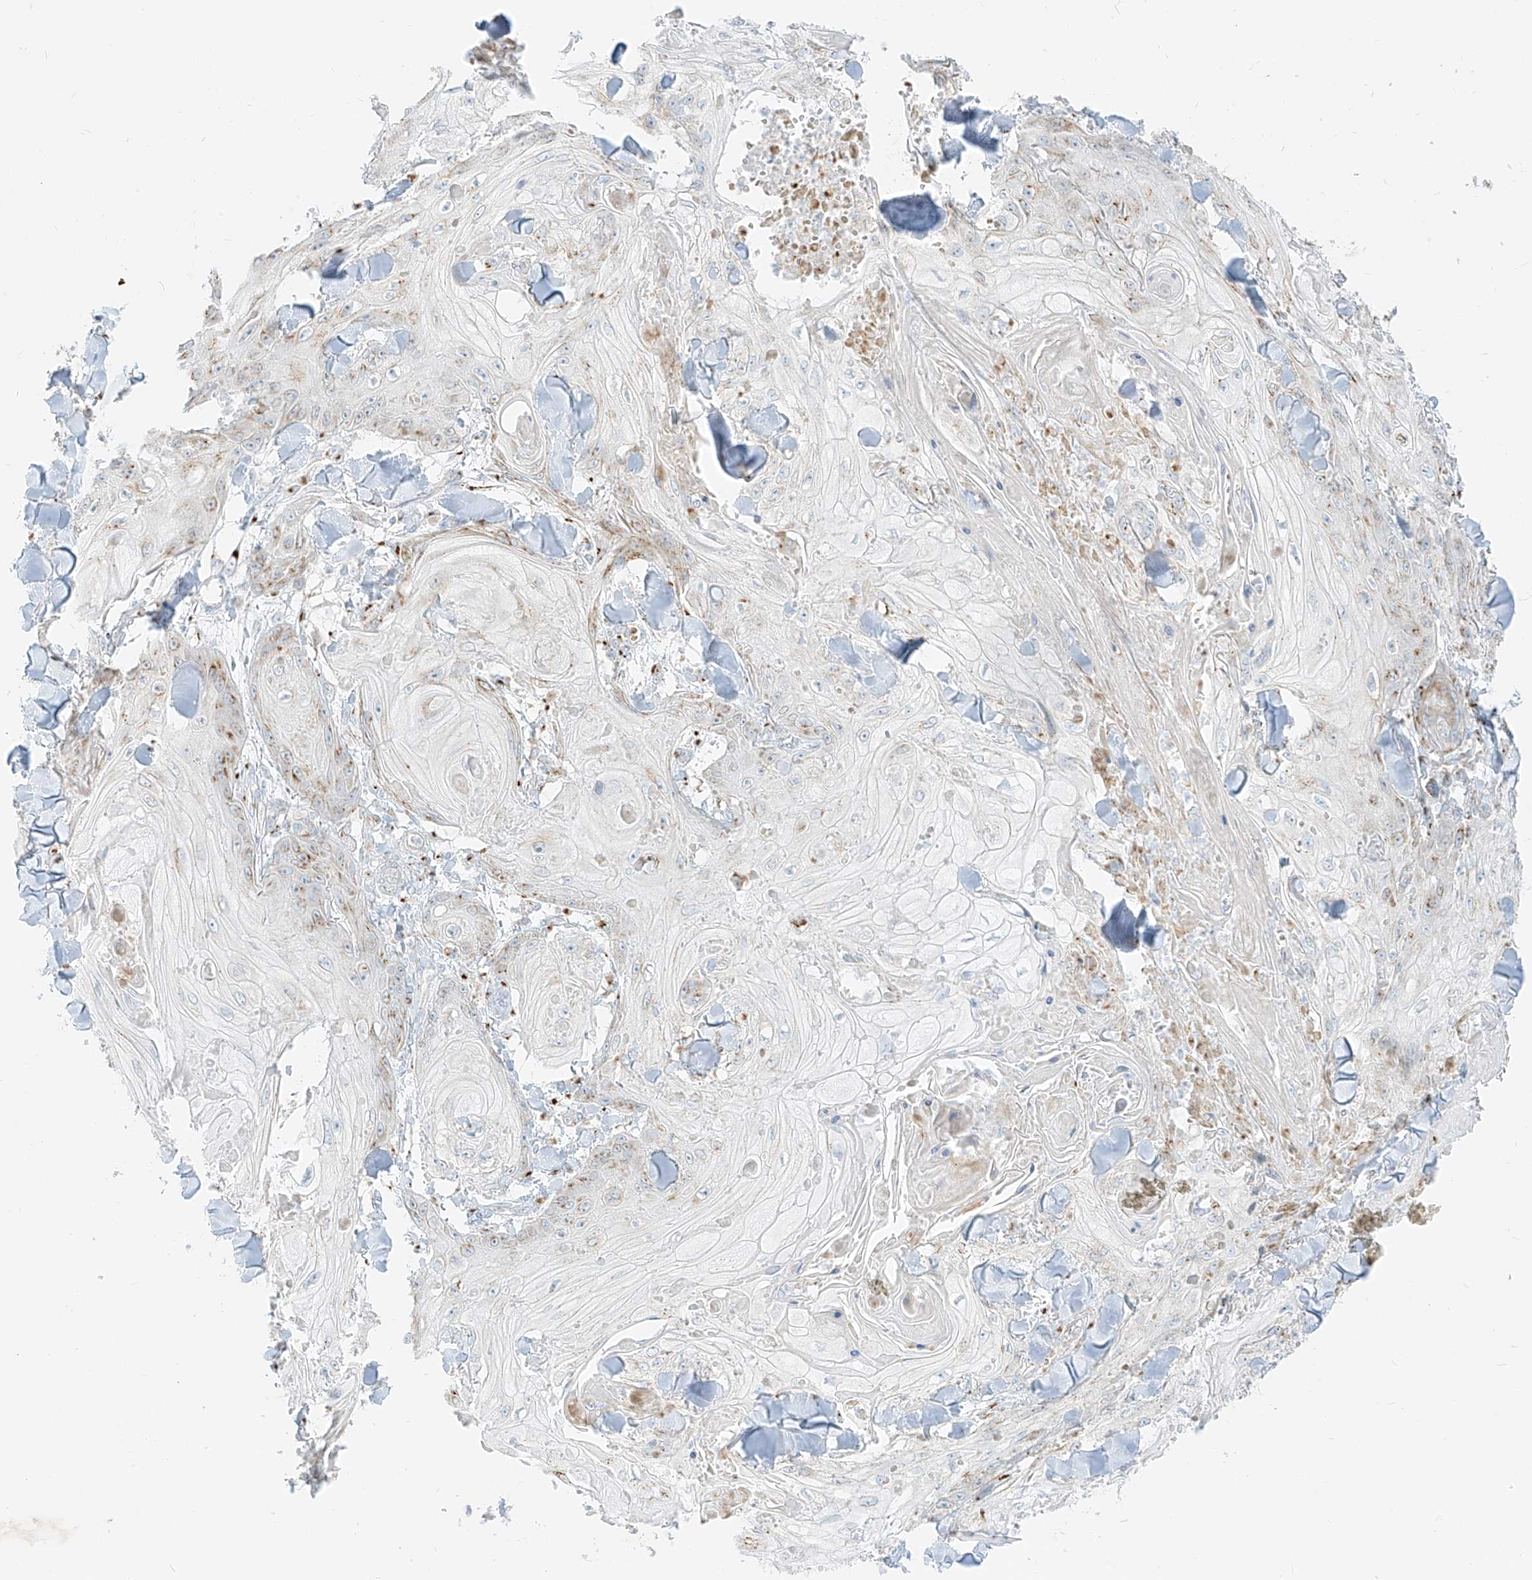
{"staining": {"intensity": "weak", "quantity": "25%-75%", "location": "cytoplasmic/membranous"}, "tissue": "skin cancer", "cell_type": "Tumor cells", "image_type": "cancer", "snomed": [{"axis": "morphology", "description": "Squamous cell carcinoma, NOS"}, {"axis": "topography", "description": "Skin"}], "caption": "IHC photomicrograph of neoplastic tissue: skin cancer stained using IHC displays low levels of weak protein expression localized specifically in the cytoplasmic/membranous of tumor cells, appearing as a cytoplasmic/membranous brown color.", "gene": "TMEM87B", "patient": {"sex": "male", "age": 74}}